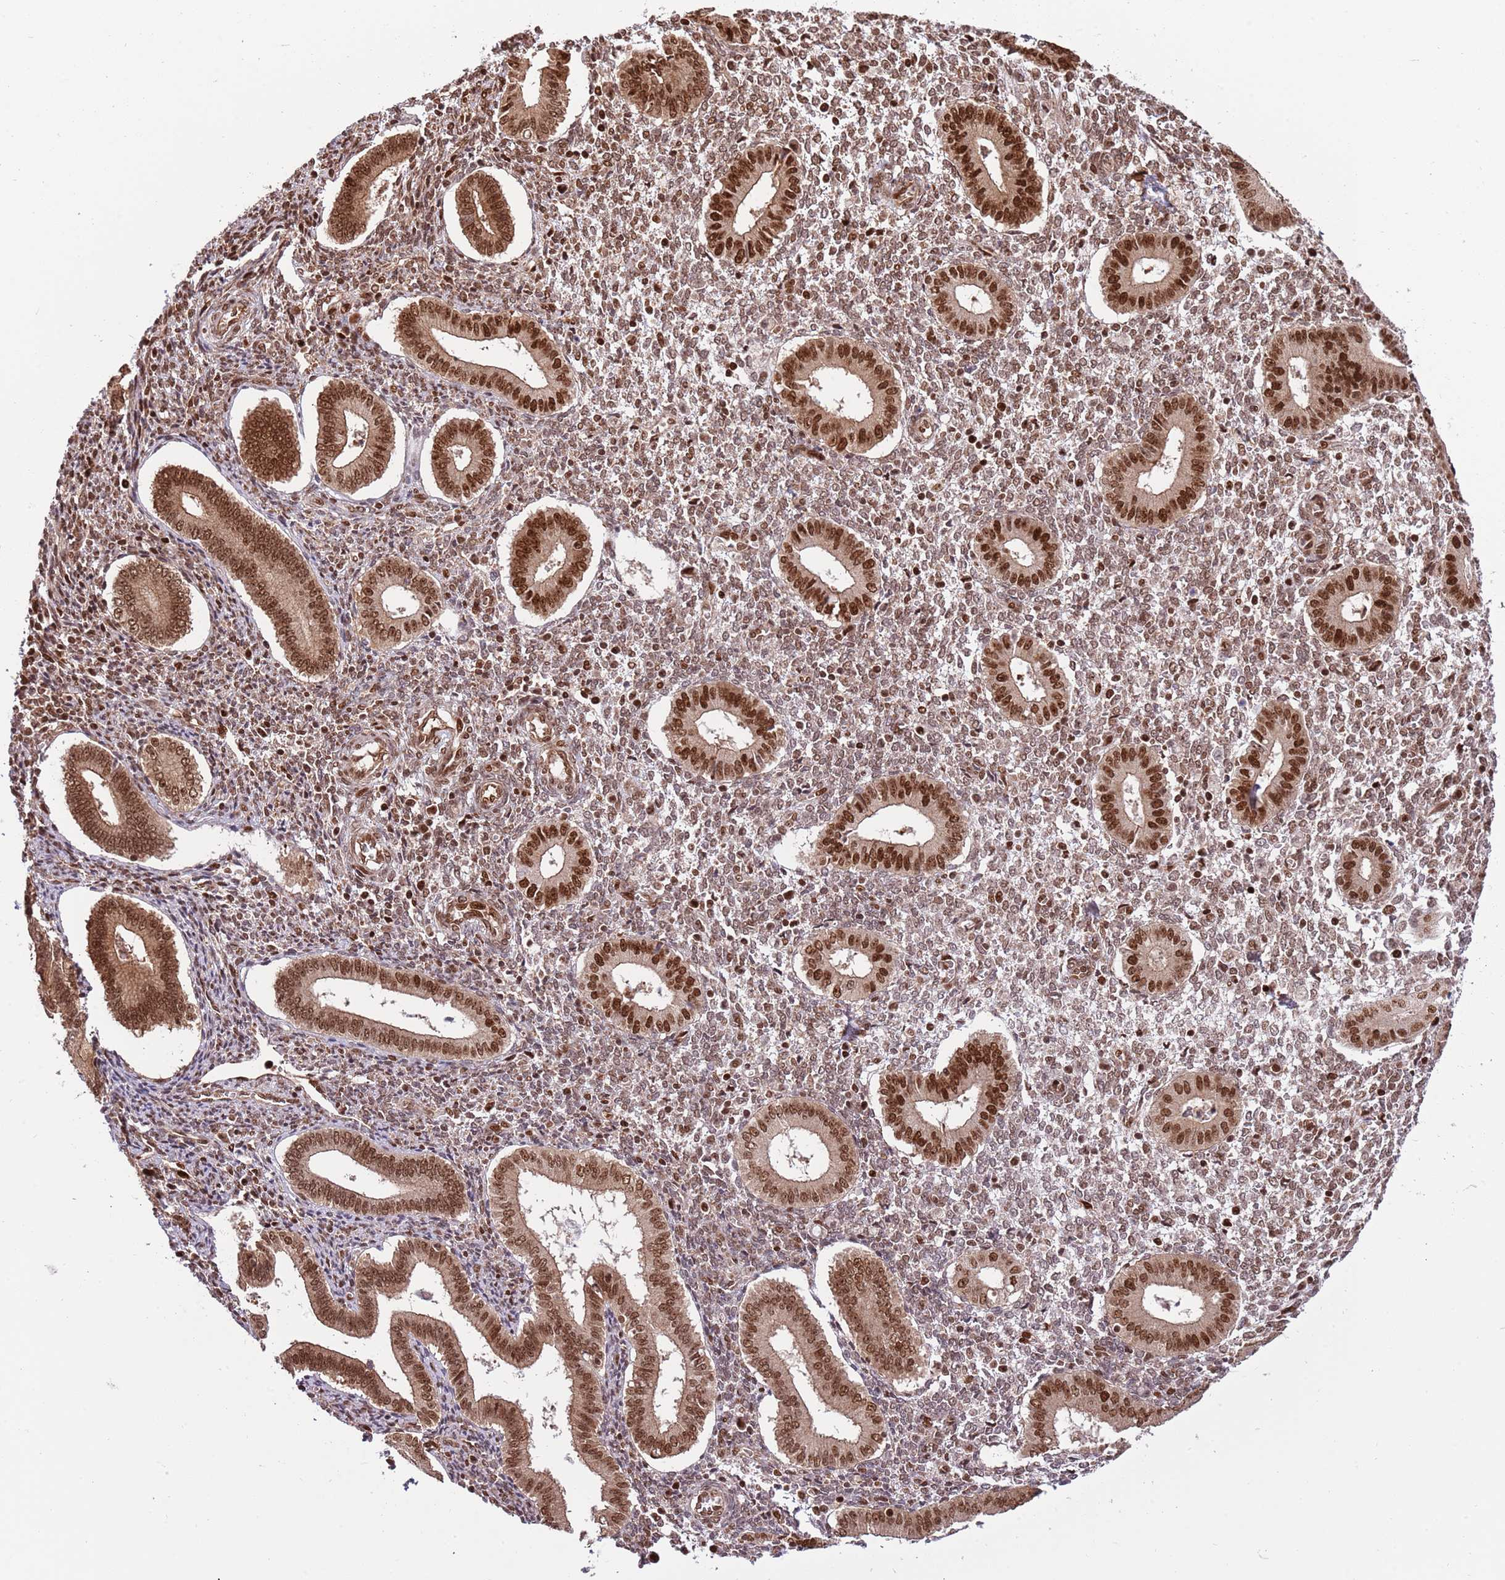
{"staining": {"intensity": "moderate", "quantity": ">75%", "location": "nuclear"}, "tissue": "endometrium", "cell_type": "Cells in endometrial stroma", "image_type": "normal", "snomed": [{"axis": "morphology", "description": "Normal tissue, NOS"}, {"axis": "topography", "description": "Endometrium"}], "caption": "Immunohistochemical staining of benign endometrium exhibits moderate nuclear protein staining in approximately >75% of cells in endometrial stroma.", "gene": "RIF1", "patient": {"sex": "female", "age": 44}}